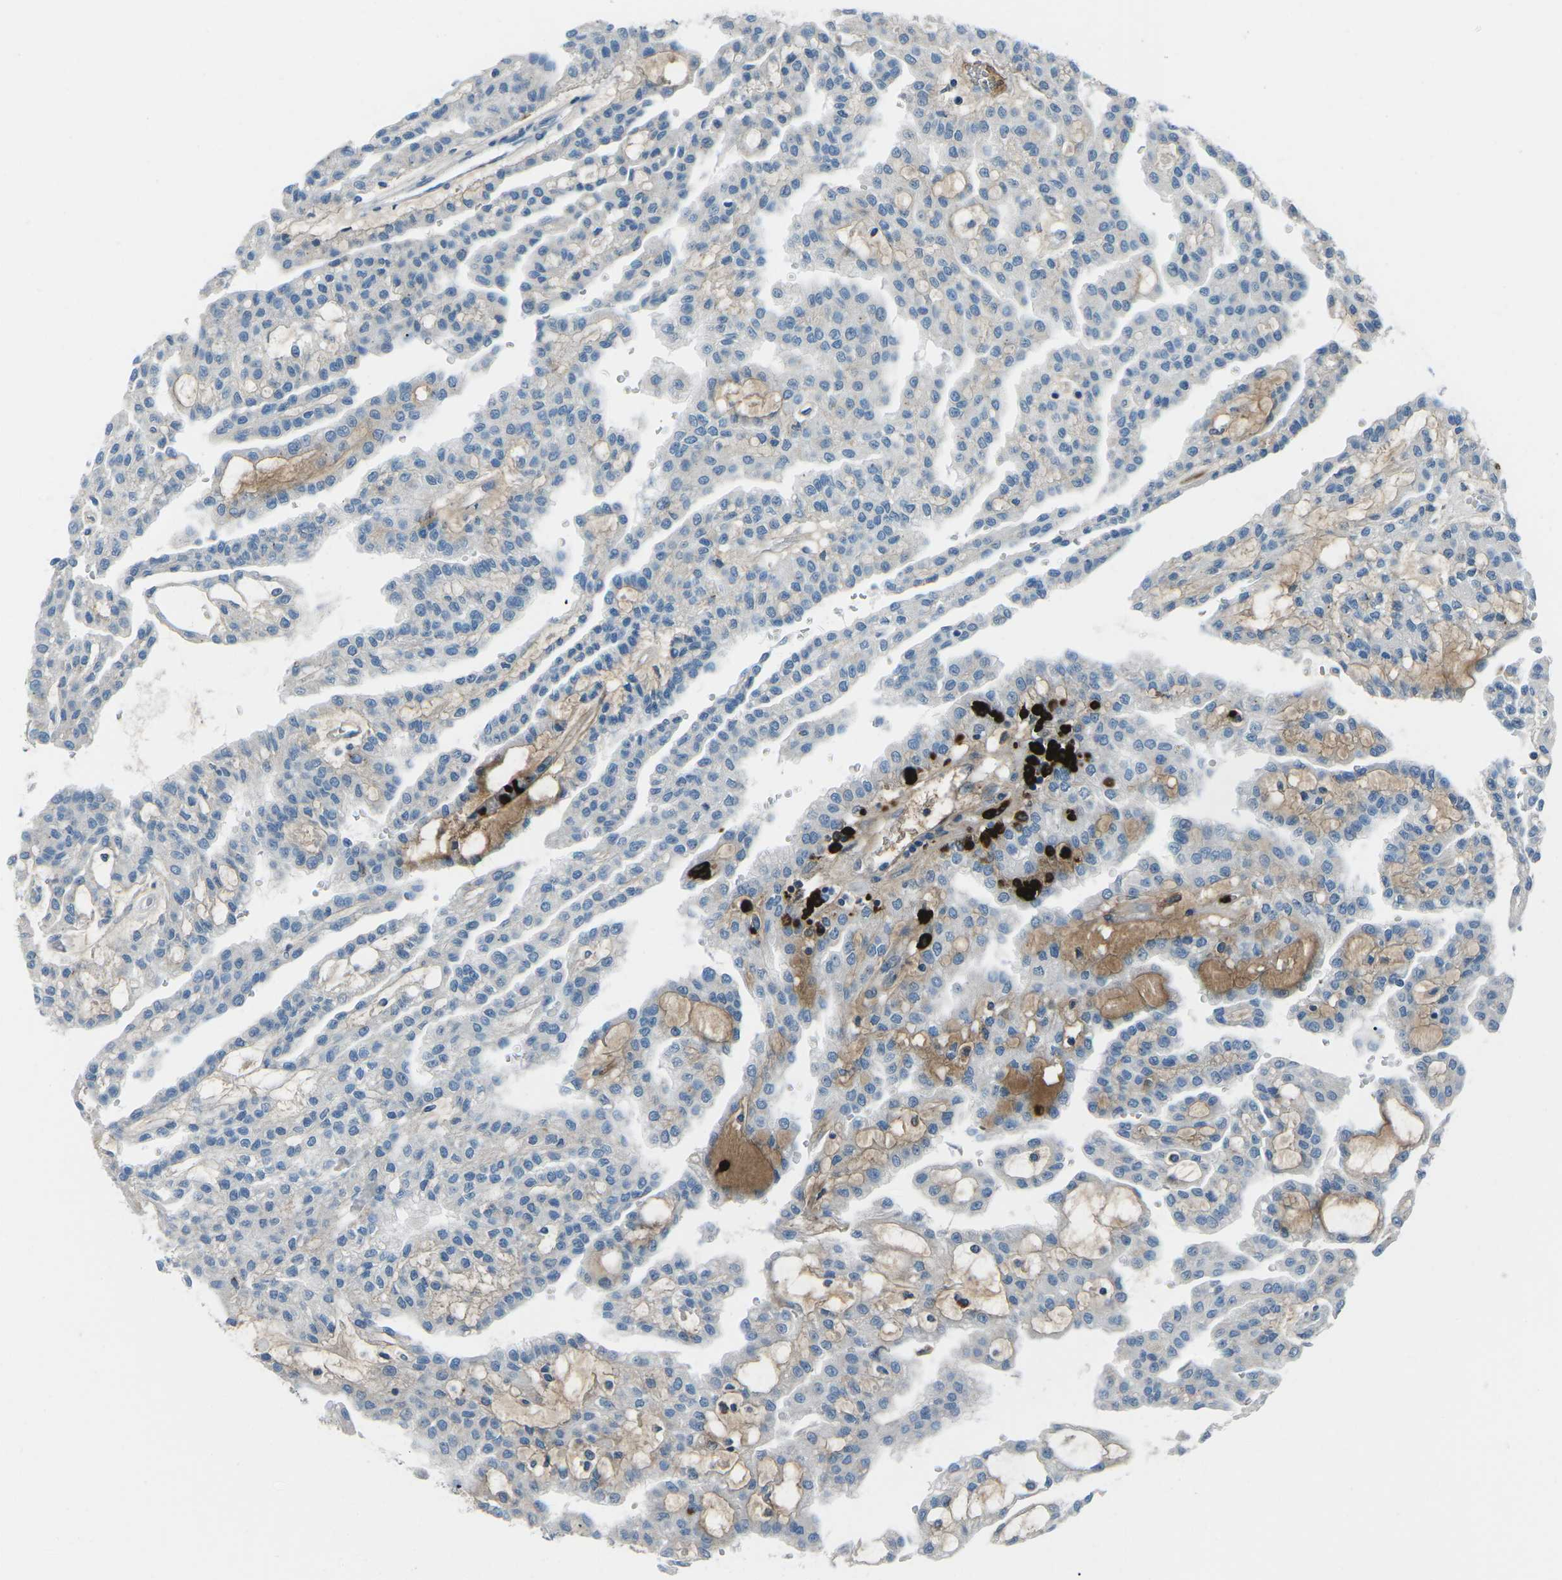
{"staining": {"intensity": "negative", "quantity": "none", "location": "none"}, "tissue": "renal cancer", "cell_type": "Tumor cells", "image_type": "cancer", "snomed": [{"axis": "morphology", "description": "Adenocarcinoma, NOS"}, {"axis": "topography", "description": "Kidney"}], "caption": "IHC photomicrograph of neoplastic tissue: adenocarcinoma (renal) stained with DAB demonstrates no significant protein staining in tumor cells.", "gene": "FCN1", "patient": {"sex": "male", "age": 63}}